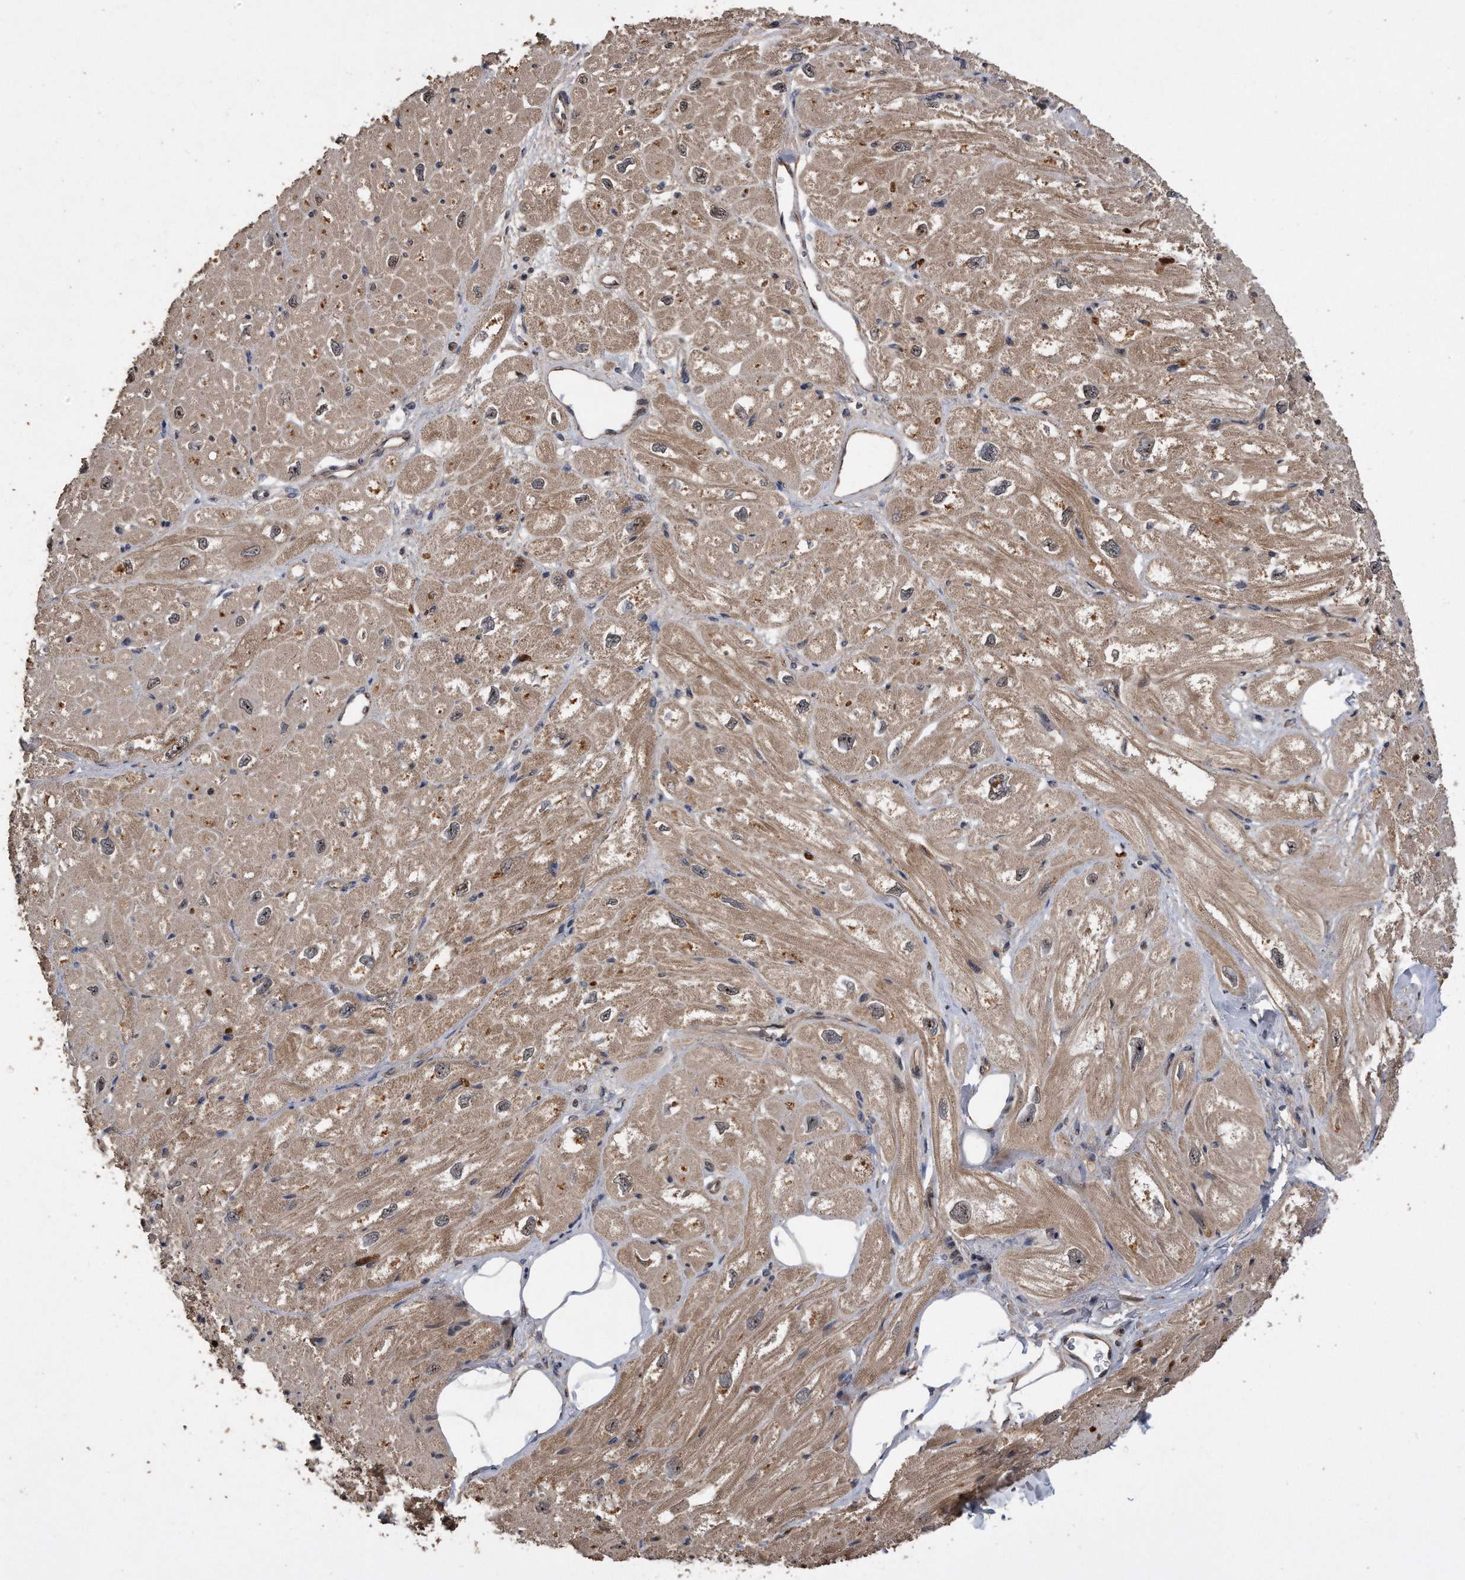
{"staining": {"intensity": "moderate", "quantity": ">75%", "location": "cytoplasmic/membranous"}, "tissue": "heart muscle", "cell_type": "Cardiomyocytes", "image_type": "normal", "snomed": [{"axis": "morphology", "description": "Normal tissue, NOS"}, {"axis": "topography", "description": "Heart"}], "caption": "Immunohistochemistry (IHC) (DAB) staining of unremarkable heart muscle reveals moderate cytoplasmic/membranous protein positivity in approximately >75% of cardiomyocytes.", "gene": "PELO", "patient": {"sex": "male", "age": 50}}